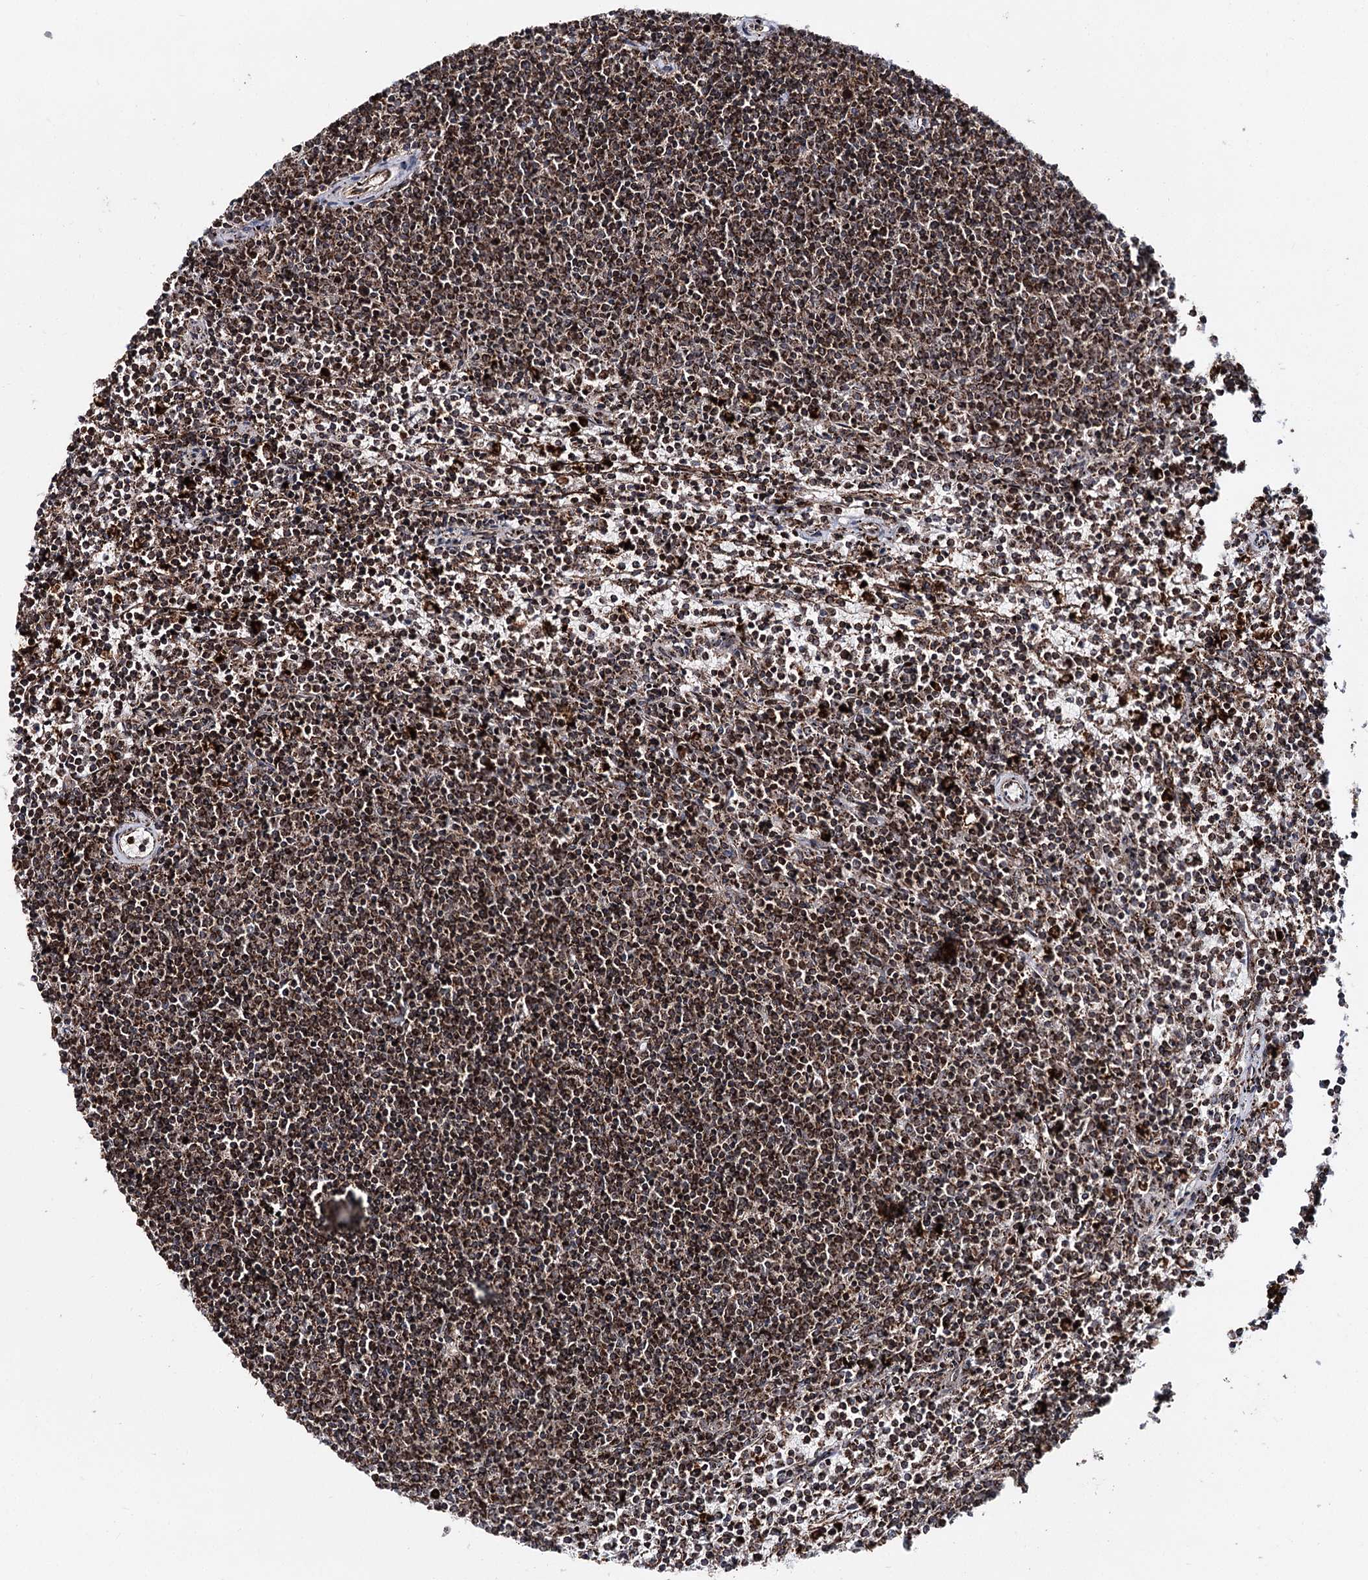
{"staining": {"intensity": "strong", "quantity": "25%-75%", "location": "cytoplasmic/membranous"}, "tissue": "lymphoma", "cell_type": "Tumor cells", "image_type": "cancer", "snomed": [{"axis": "morphology", "description": "Malignant lymphoma, non-Hodgkin's type, Low grade"}, {"axis": "topography", "description": "Spleen"}], "caption": "The immunohistochemical stain labels strong cytoplasmic/membranous positivity in tumor cells of low-grade malignant lymphoma, non-Hodgkin's type tissue. The protein is stained brown, and the nuclei are stained in blue (DAB (3,3'-diaminobenzidine) IHC with brightfield microscopy, high magnification).", "gene": "FGFR1OP2", "patient": {"sex": "female", "age": 50}}